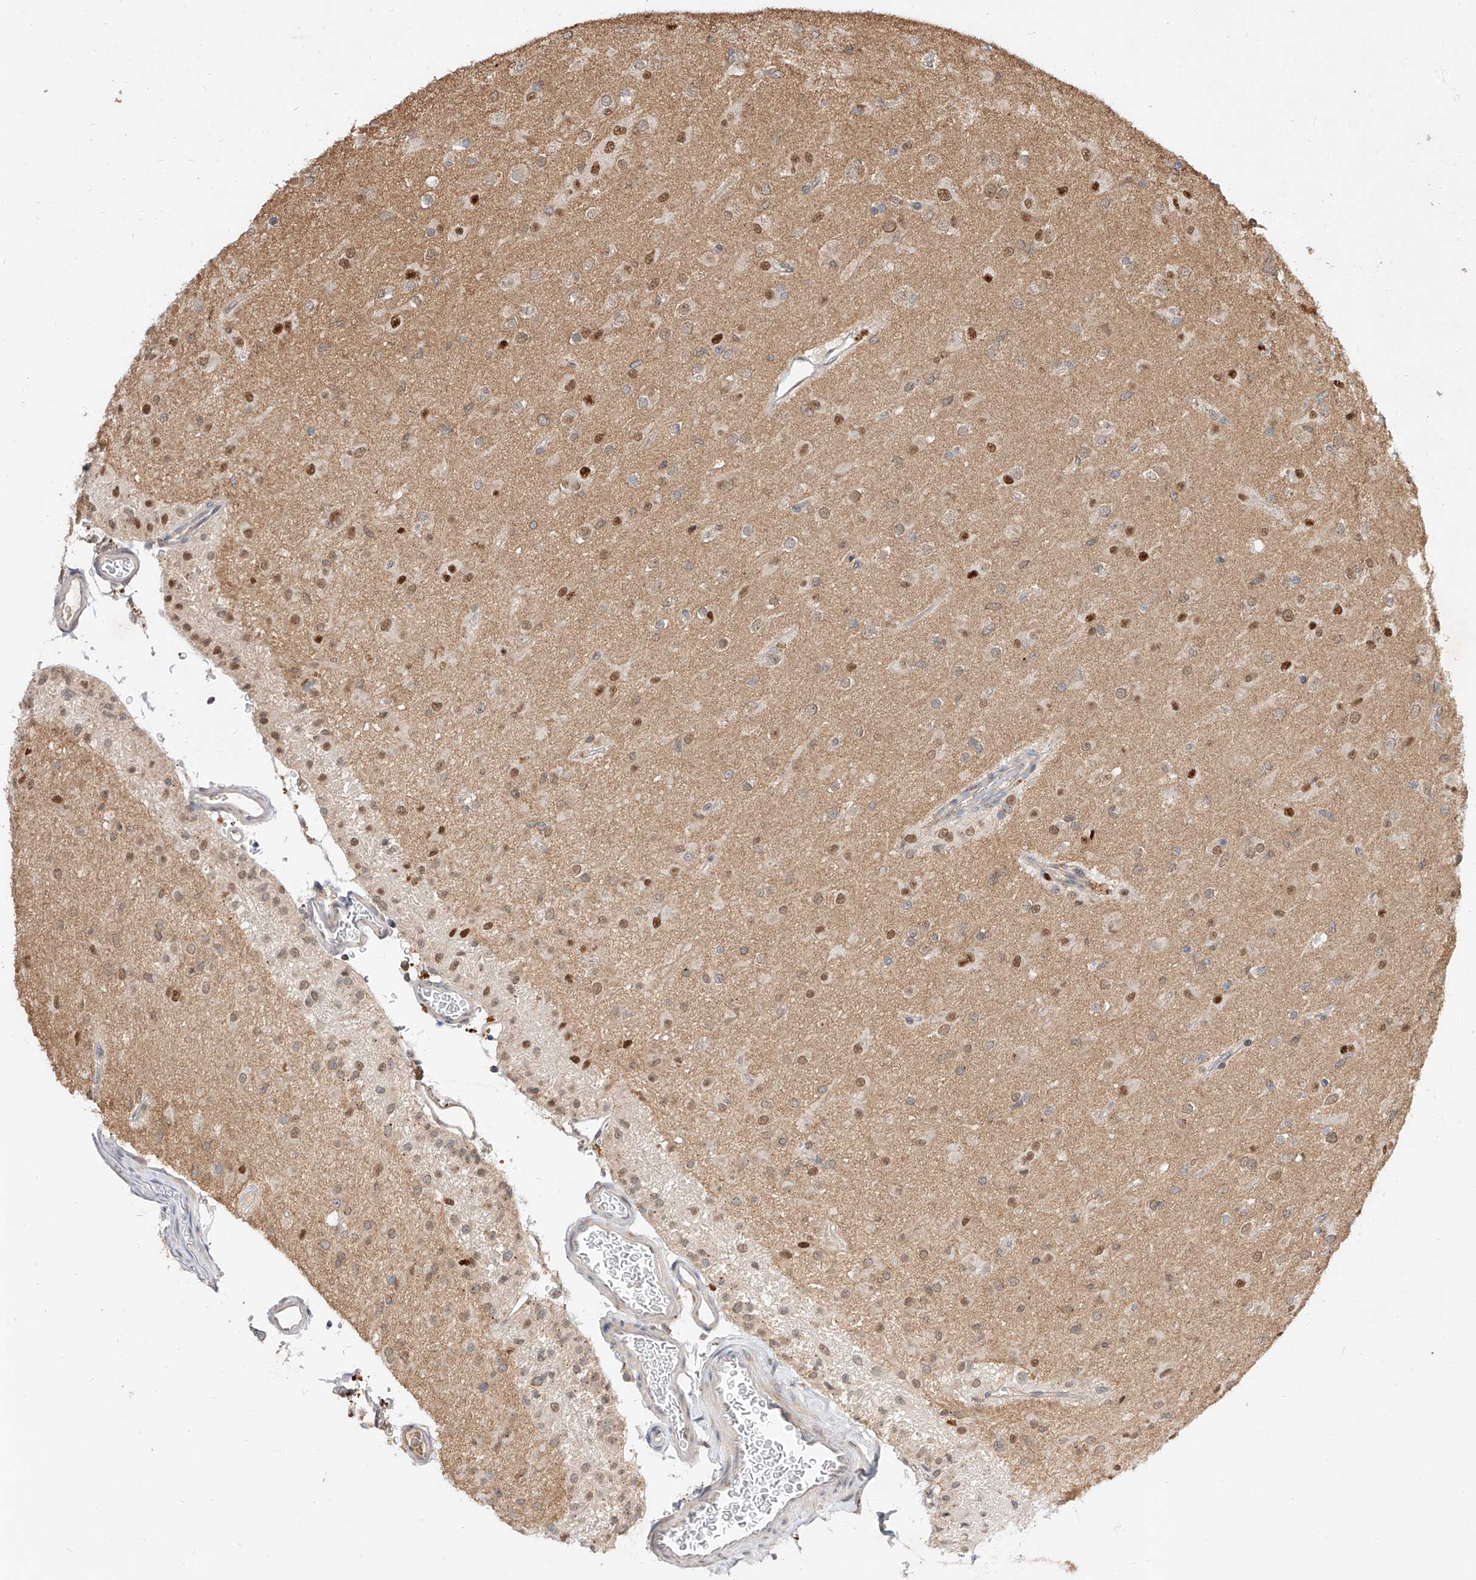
{"staining": {"intensity": "moderate", "quantity": "<25%", "location": "nuclear"}, "tissue": "glioma", "cell_type": "Tumor cells", "image_type": "cancer", "snomed": [{"axis": "morphology", "description": "Glioma, malignant, Low grade"}, {"axis": "topography", "description": "Brain"}], "caption": "Low-grade glioma (malignant) stained with a brown dye displays moderate nuclear positive staining in approximately <25% of tumor cells.", "gene": "DIRAS3", "patient": {"sex": "male", "age": 65}}